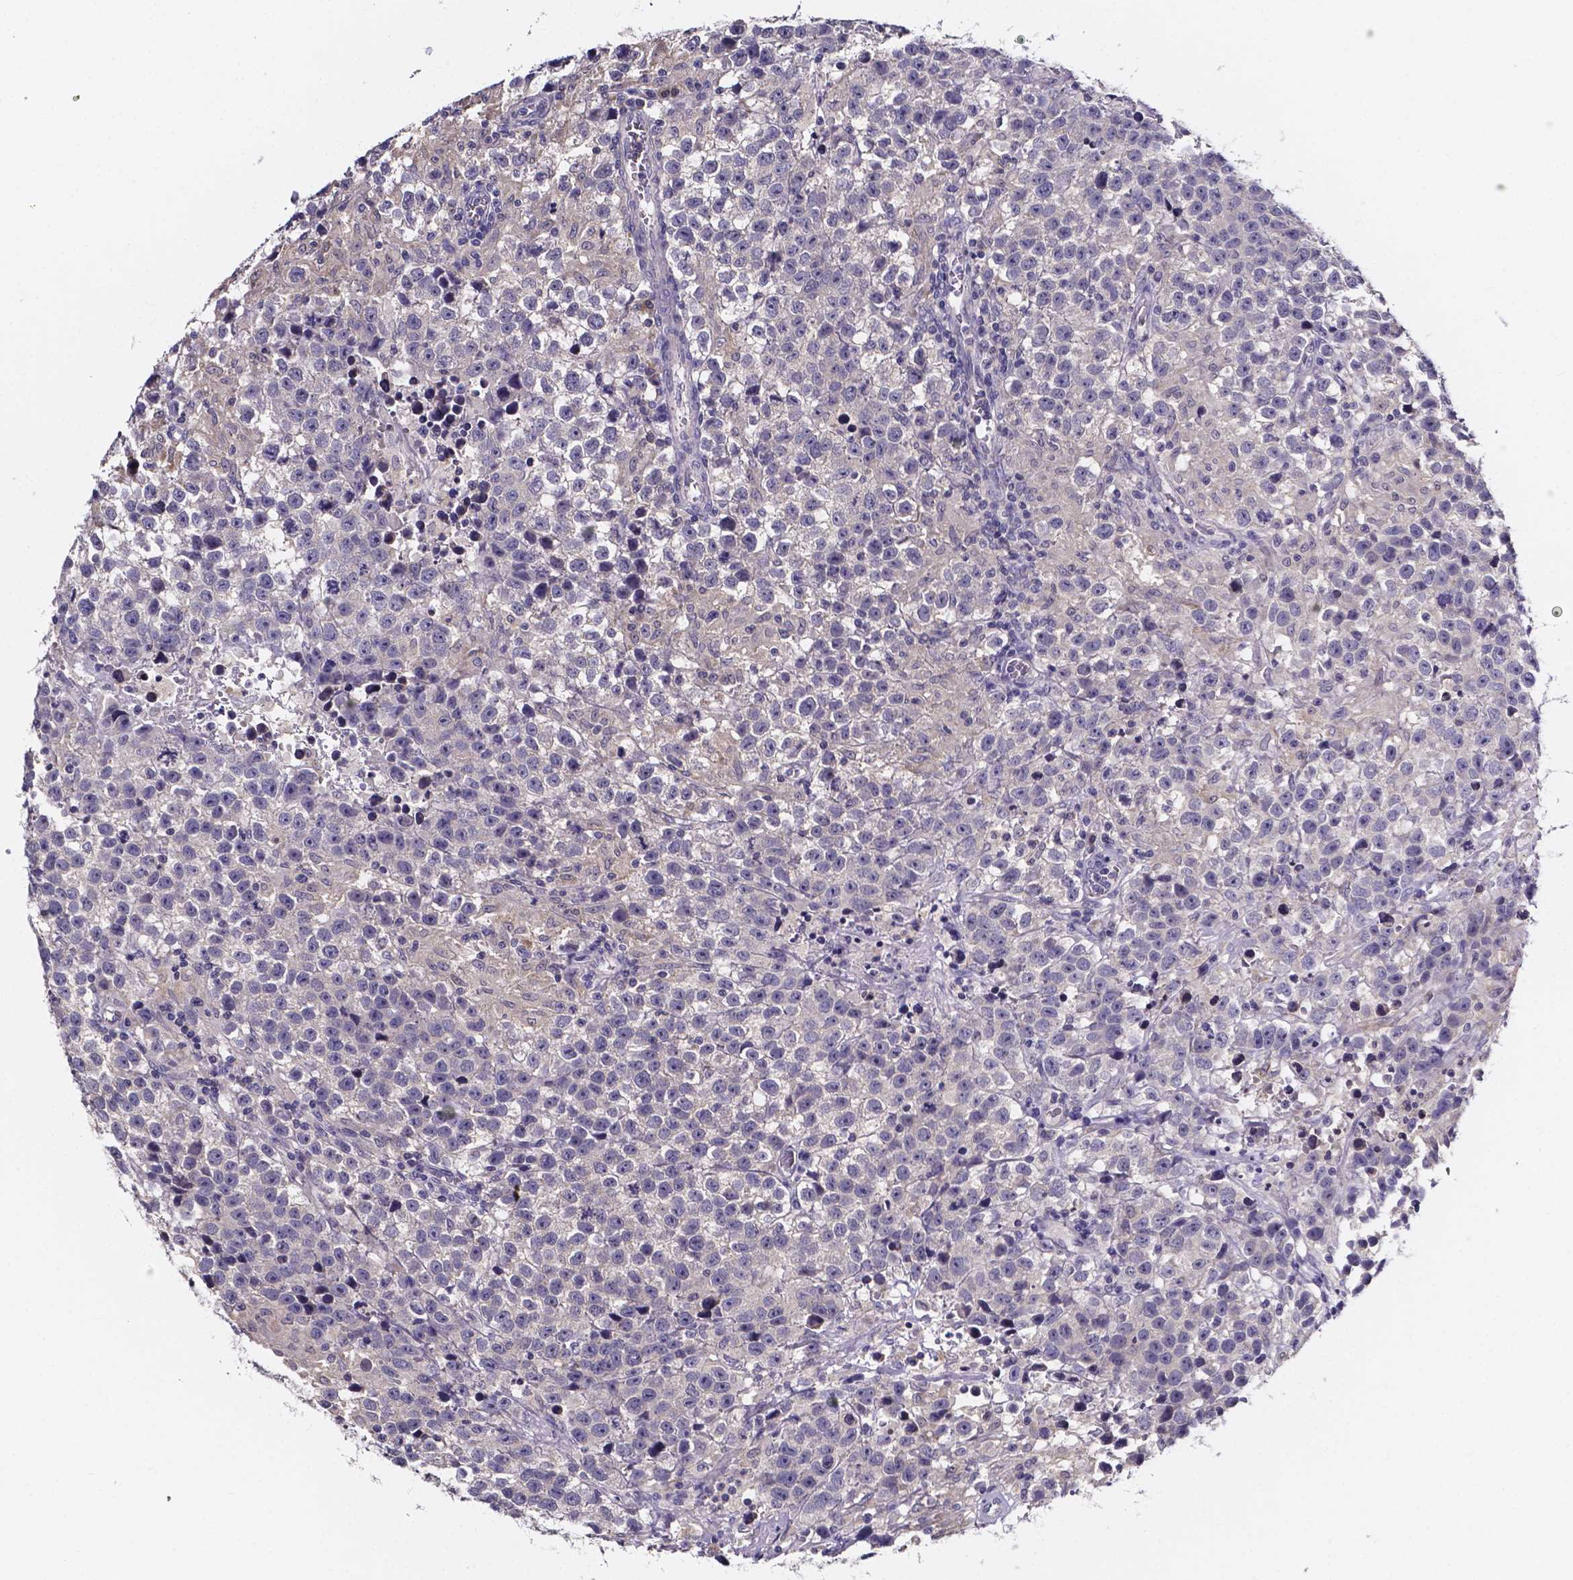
{"staining": {"intensity": "negative", "quantity": "none", "location": "none"}, "tissue": "testis cancer", "cell_type": "Tumor cells", "image_type": "cancer", "snomed": [{"axis": "morphology", "description": "Seminoma, NOS"}, {"axis": "topography", "description": "Testis"}], "caption": "The photomicrograph demonstrates no significant staining in tumor cells of testis seminoma.", "gene": "SPOCD1", "patient": {"sex": "male", "age": 43}}